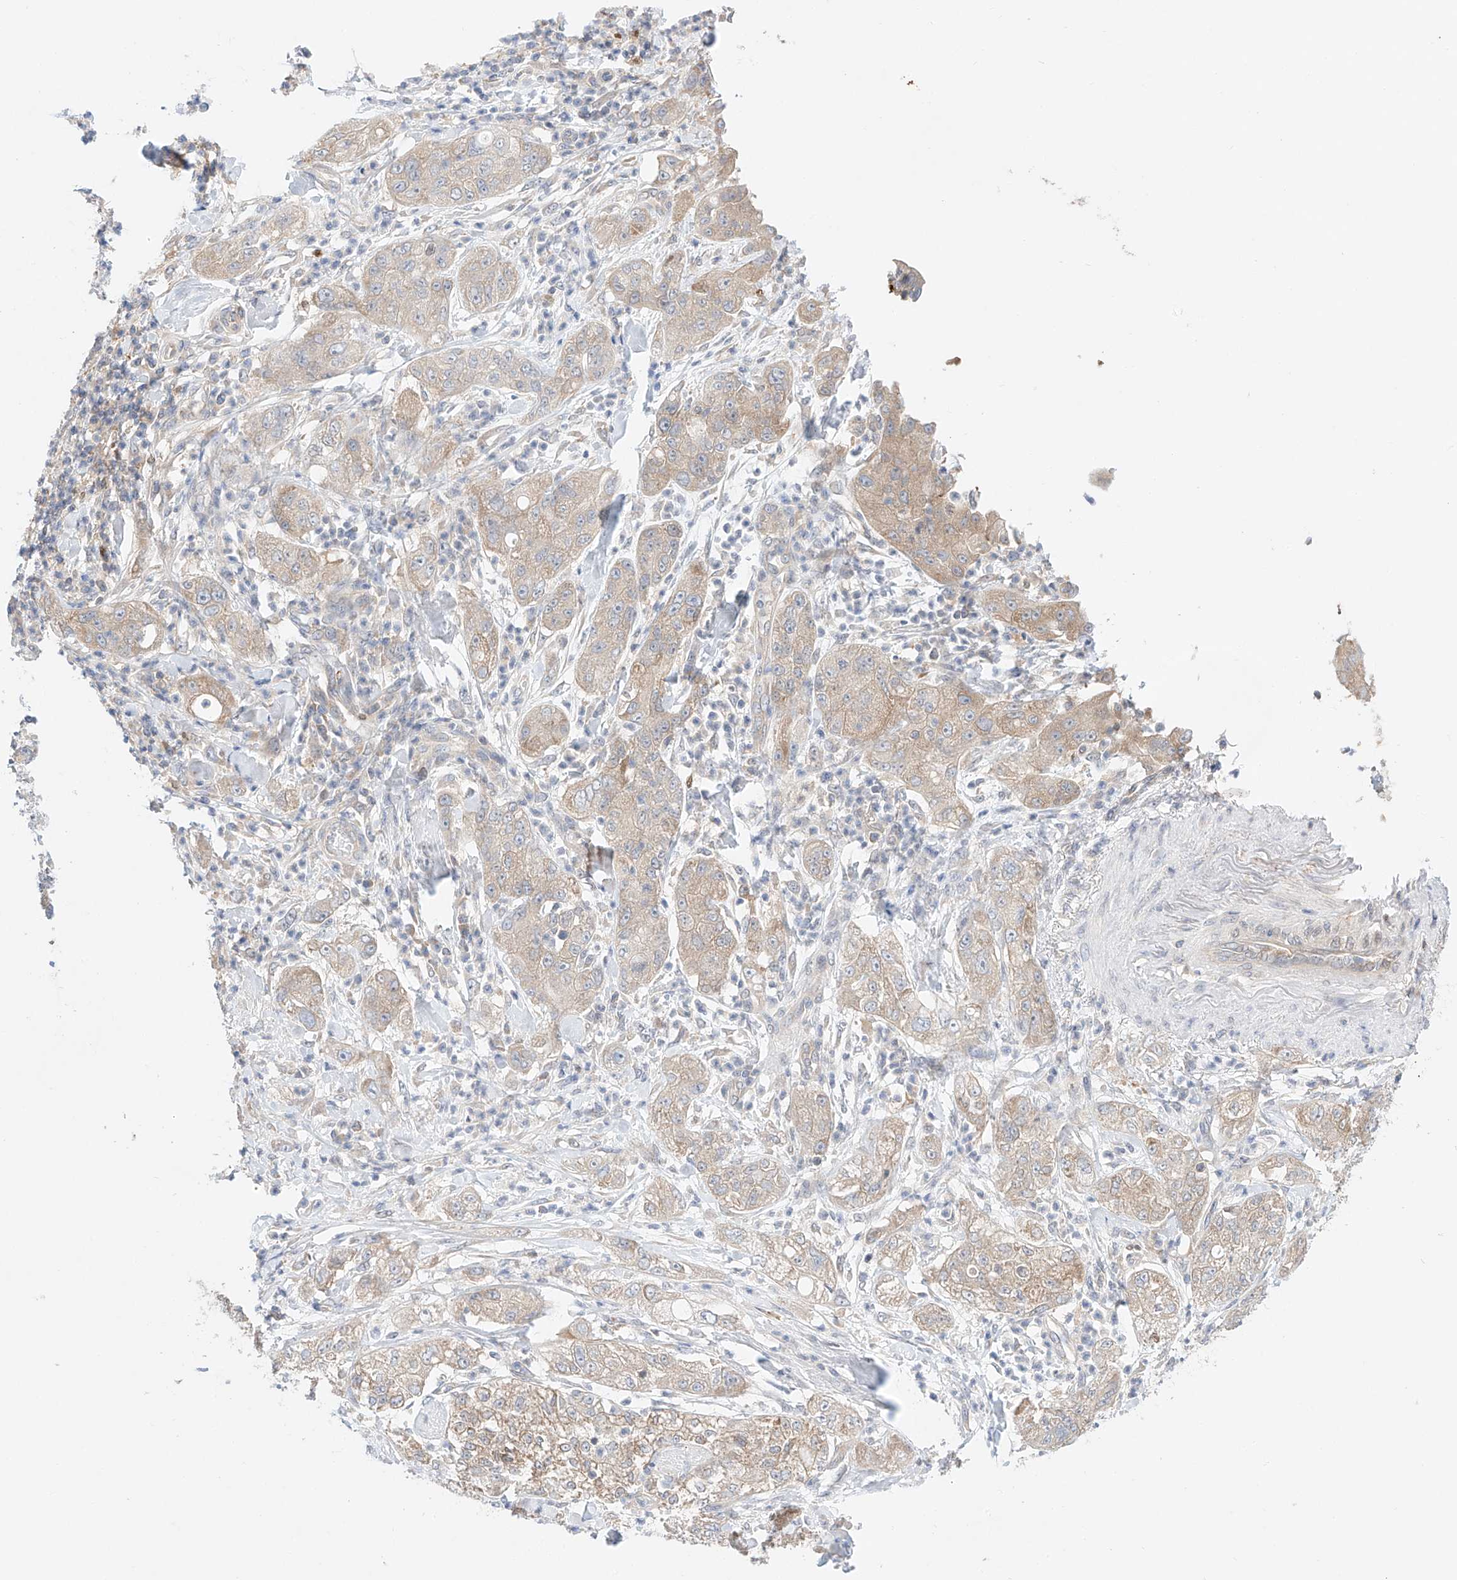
{"staining": {"intensity": "weak", "quantity": ">75%", "location": "cytoplasmic/membranous"}, "tissue": "pancreatic cancer", "cell_type": "Tumor cells", "image_type": "cancer", "snomed": [{"axis": "morphology", "description": "Adenocarcinoma, NOS"}, {"axis": "topography", "description": "Pancreas"}], "caption": "About >75% of tumor cells in human pancreatic adenocarcinoma exhibit weak cytoplasmic/membranous protein expression as visualized by brown immunohistochemical staining.", "gene": "PGGT1B", "patient": {"sex": "female", "age": 78}}